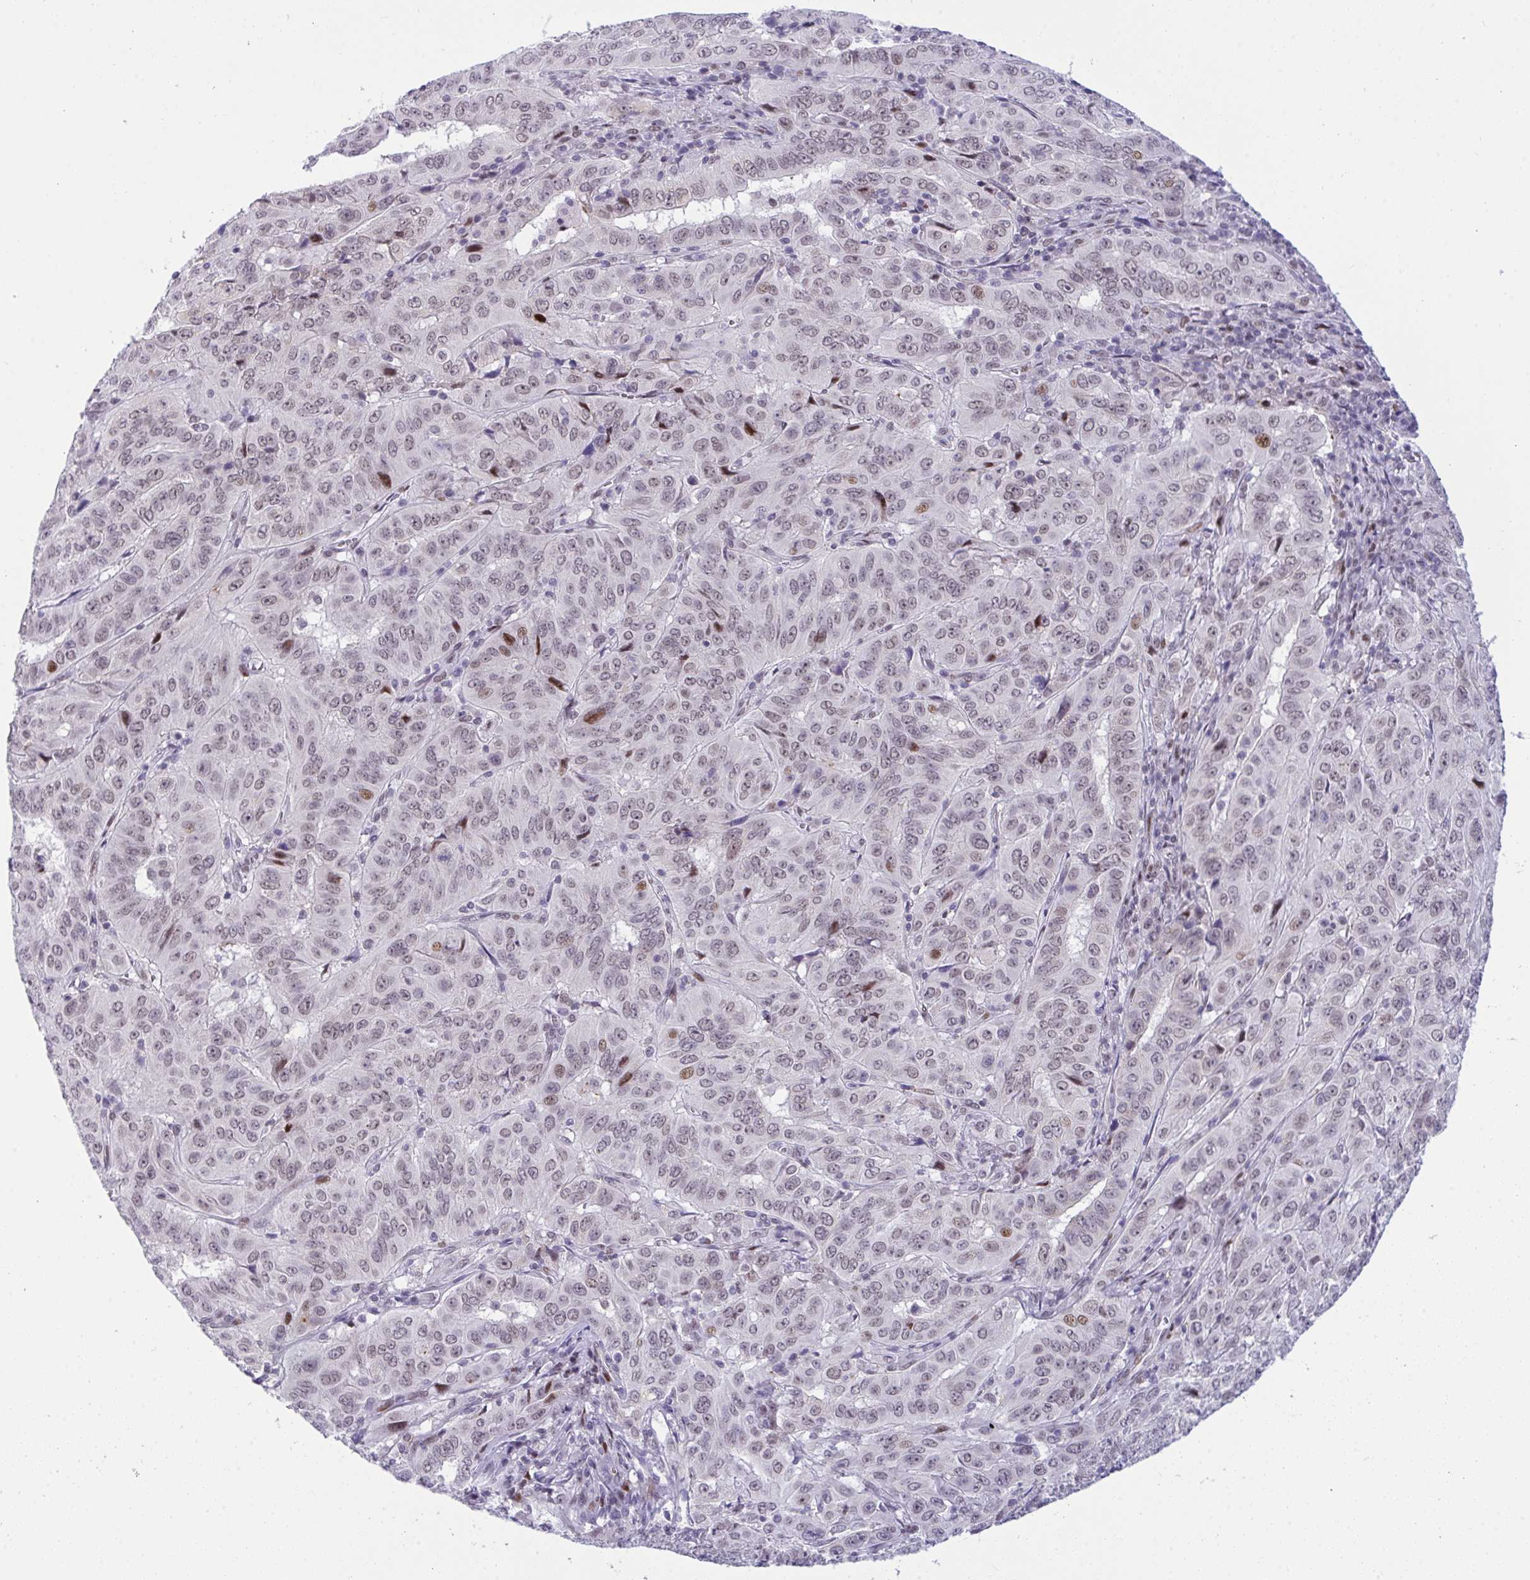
{"staining": {"intensity": "weak", "quantity": ">75%", "location": "nuclear"}, "tissue": "pancreatic cancer", "cell_type": "Tumor cells", "image_type": "cancer", "snomed": [{"axis": "morphology", "description": "Adenocarcinoma, NOS"}, {"axis": "topography", "description": "Pancreas"}], "caption": "Protein expression analysis of human pancreatic adenocarcinoma reveals weak nuclear staining in approximately >75% of tumor cells.", "gene": "ZFHX3", "patient": {"sex": "male", "age": 63}}